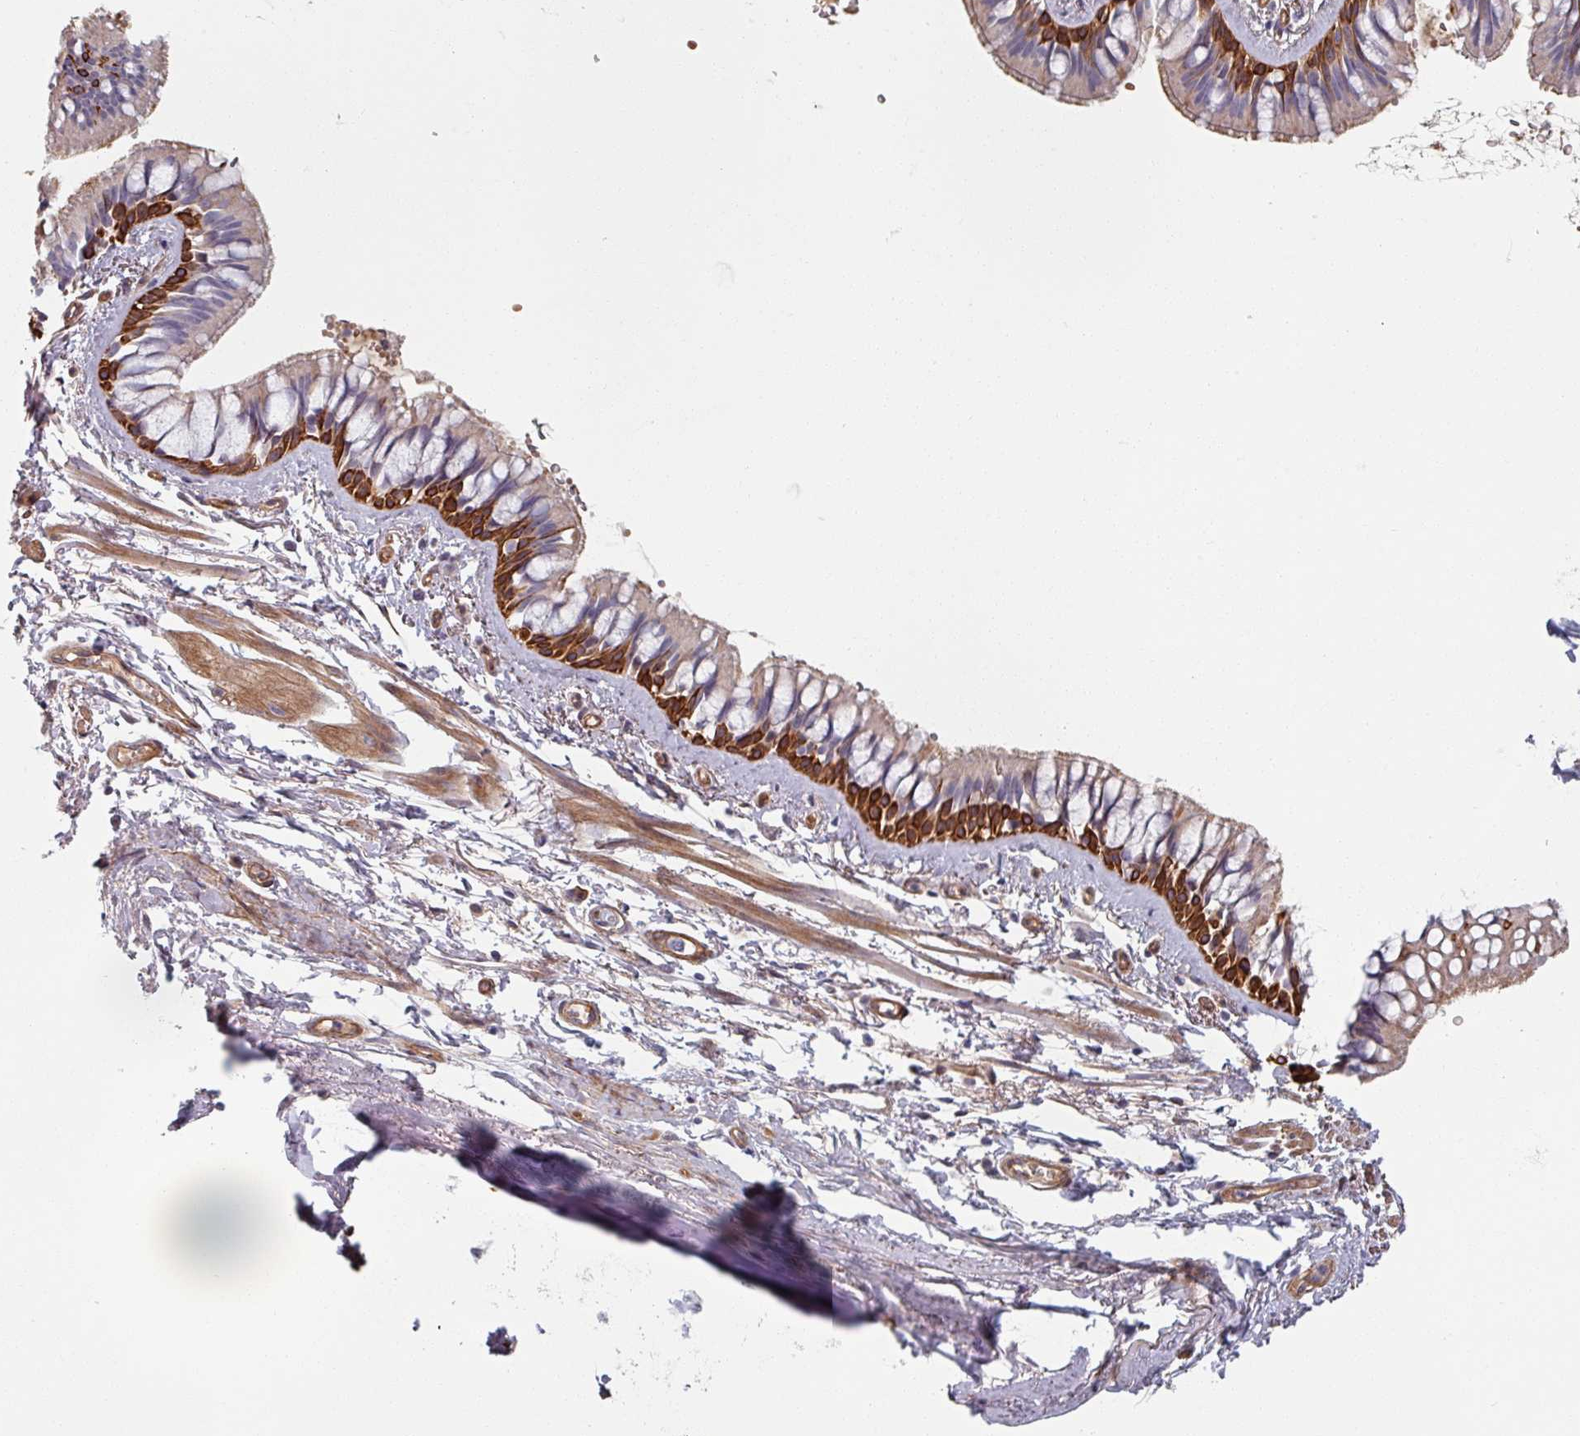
{"staining": {"intensity": "strong", "quantity": "25%-75%", "location": "cytoplasmic/membranous"}, "tissue": "bronchus", "cell_type": "Respiratory epithelial cells", "image_type": "normal", "snomed": [{"axis": "morphology", "description": "Normal tissue, NOS"}, {"axis": "topography", "description": "Lymph node"}, {"axis": "topography", "description": "Cartilage tissue"}, {"axis": "topography", "description": "Bronchus"}], "caption": "Immunohistochemical staining of normal human bronchus displays 25%-75% levels of strong cytoplasmic/membranous protein staining in about 25%-75% of respiratory epithelial cells.", "gene": "C4BPB", "patient": {"sex": "female", "age": 70}}